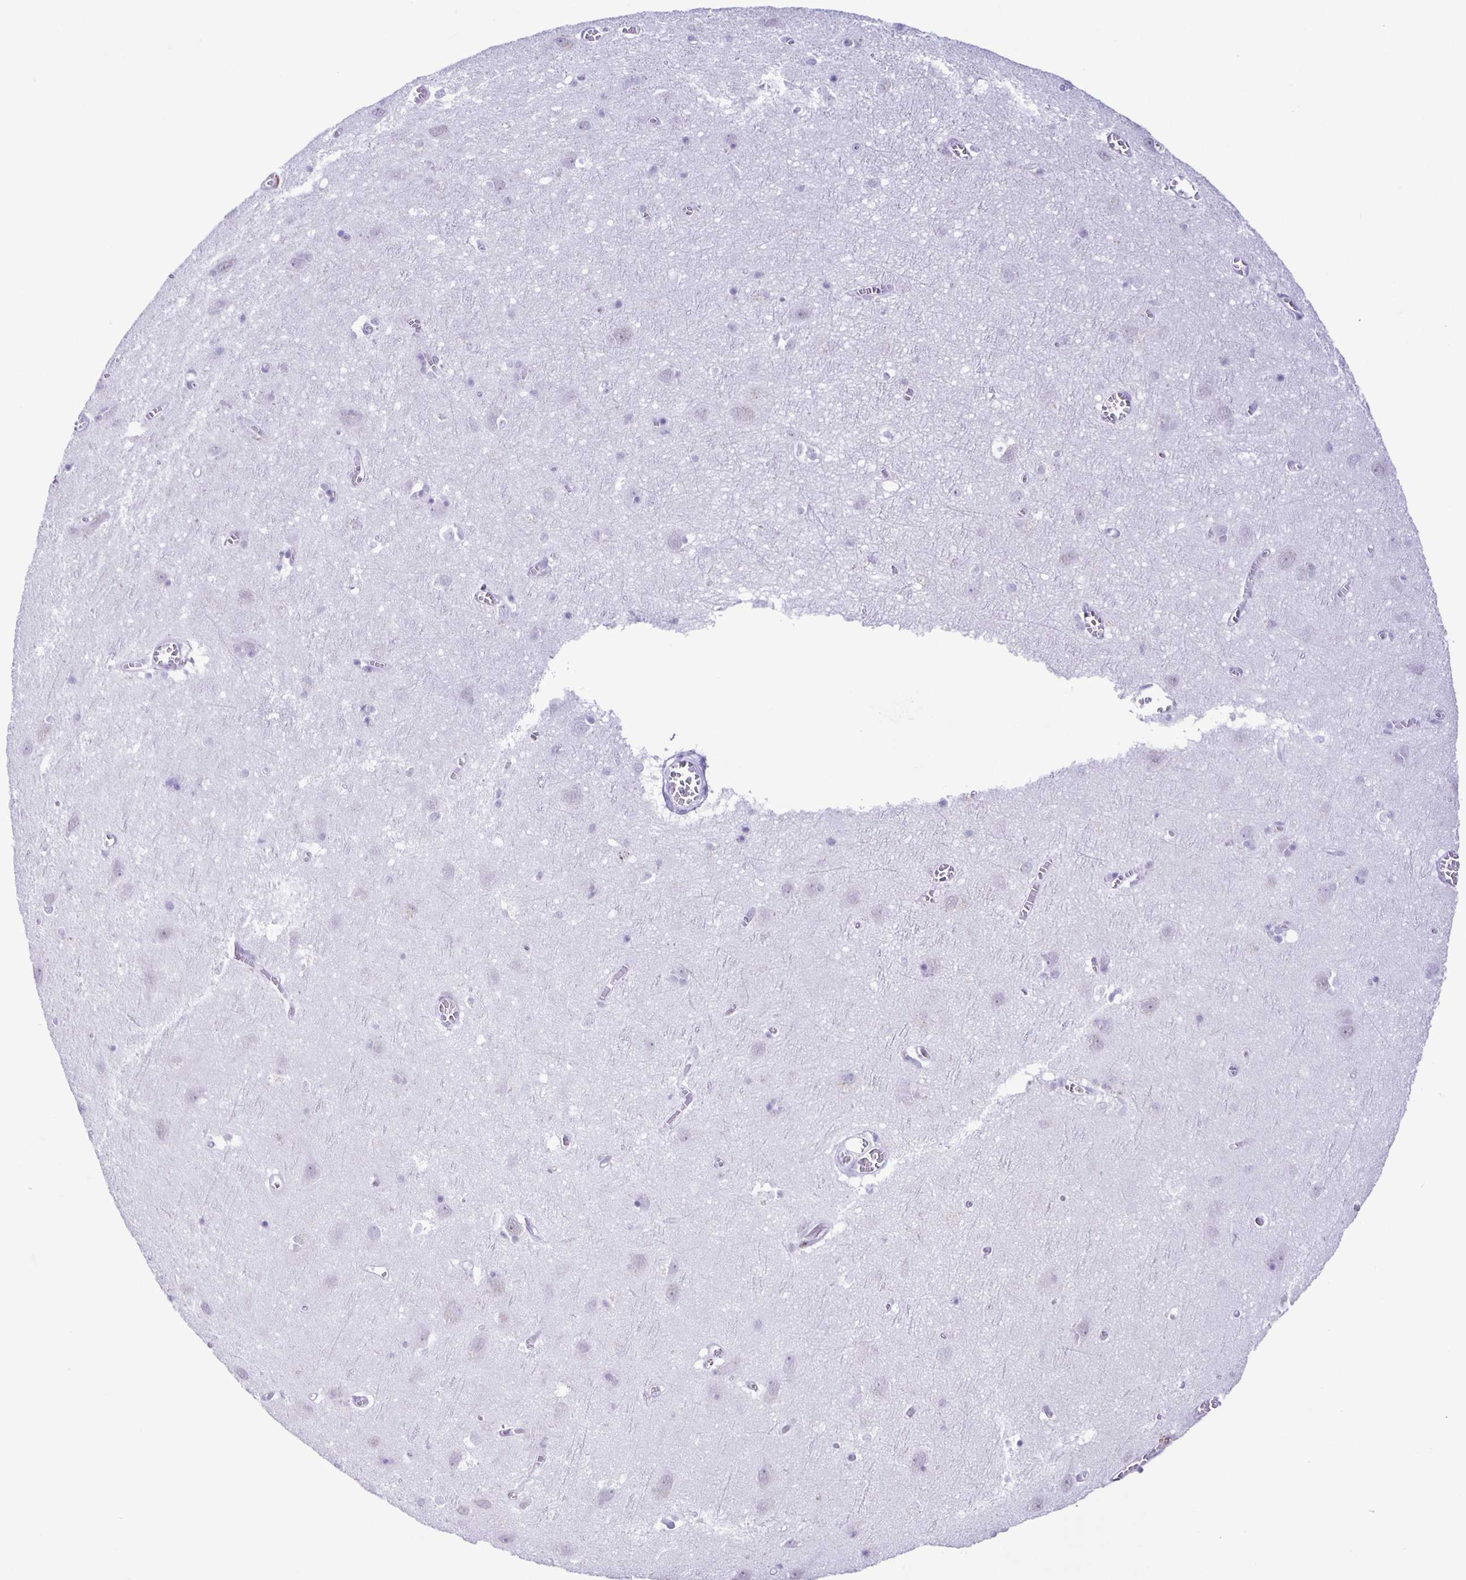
{"staining": {"intensity": "negative", "quantity": "none", "location": "none"}, "tissue": "cerebral cortex", "cell_type": "Endothelial cells", "image_type": "normal", "snomed": [{"axis": "morphology", "description": "Normal tissue, NOS"}, {"axis": "topography", "description": "Cerebral cortex"}], "caption": "Cerebral cortex stained for a protein using immunohistochemistry (IHC) exhibits no expression endothelial cells.", "gene": "EZHIP", "patient": {"sex": "male", "age": 70}}